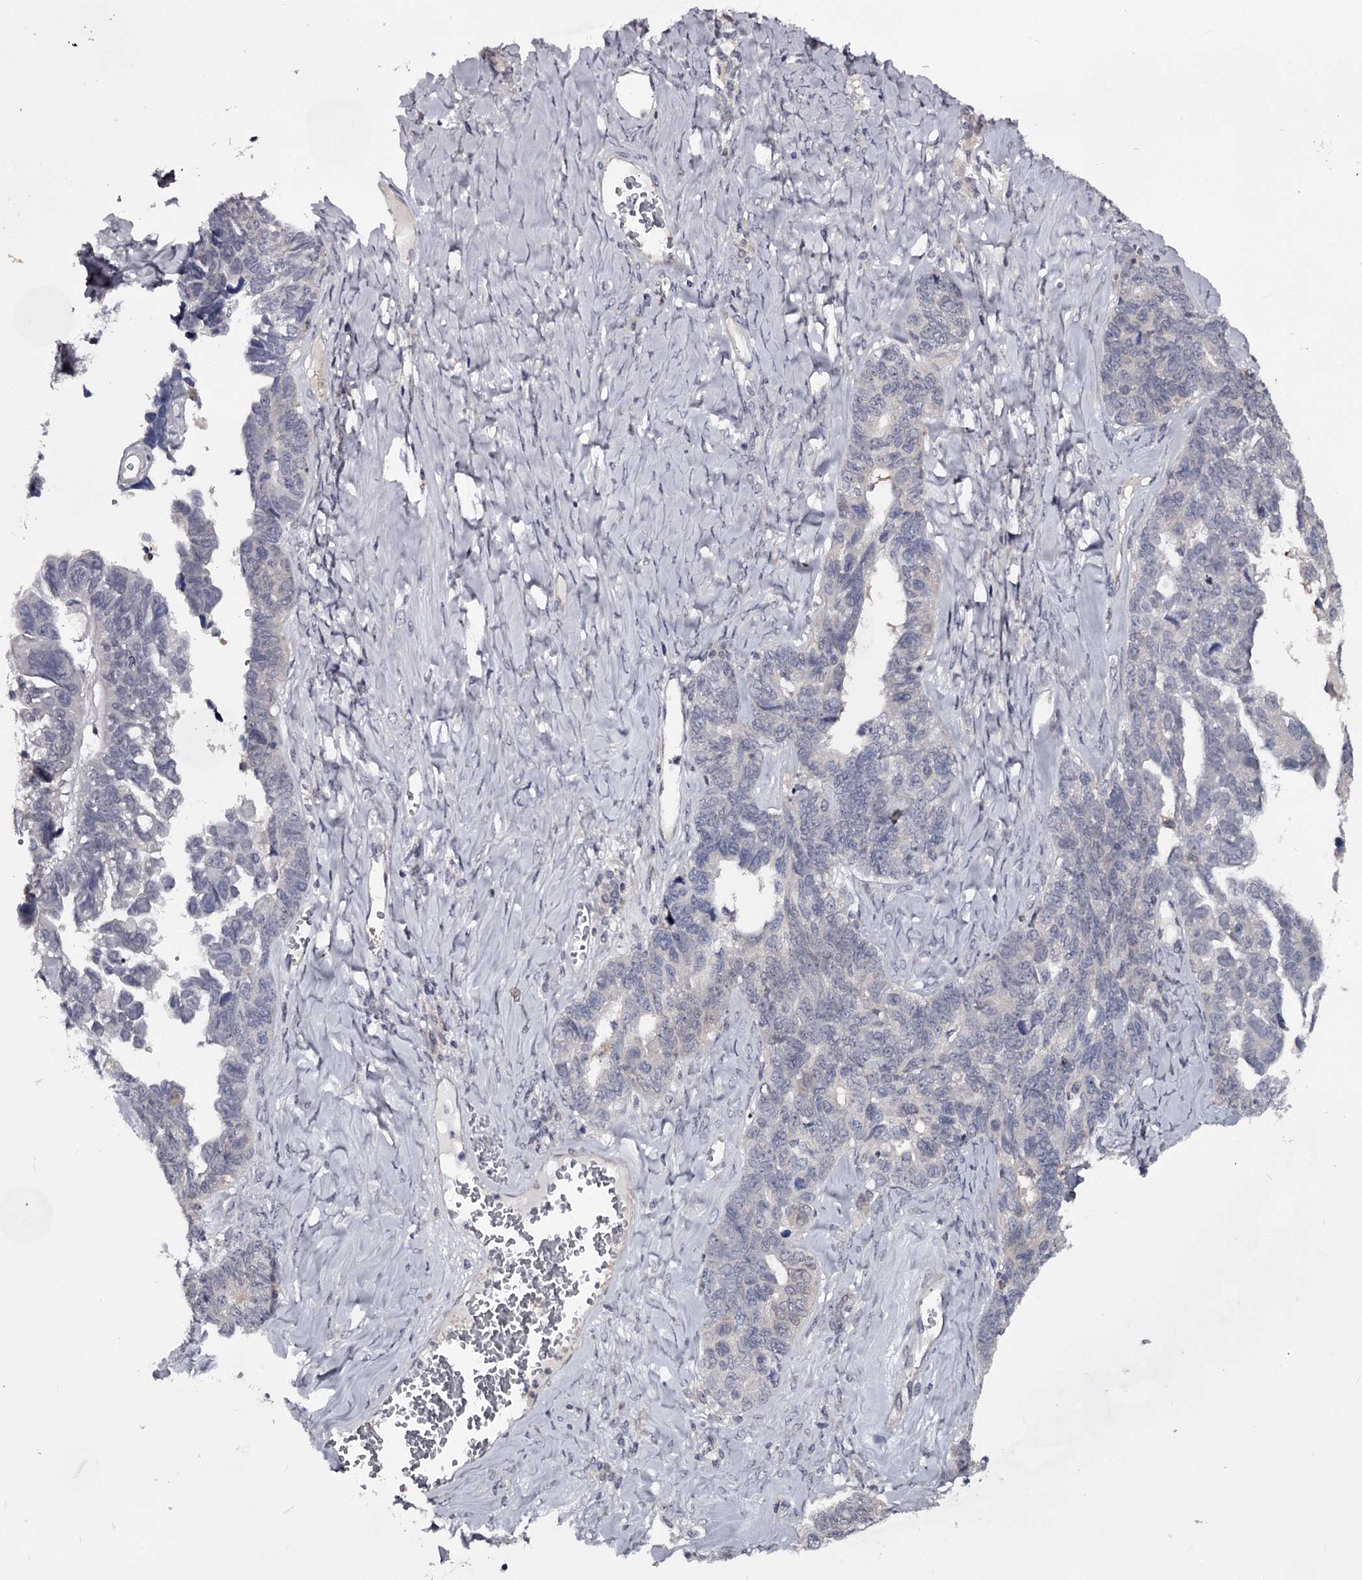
{"staining": {"intensity": "negative", "quantity": "none", "location": "none"}, "tissue": "ovarian cancer", "cell_type": "Tumor cells", "image_type": "cancer", "snomed": [{"axis": "morphology", "description": "Cystadenocarcinoma, serous, NOS"}, {"axis": "topography", "description": "Ovary"}], "caption": "The histopathology image shows no significant positivity in tumor cells of ovarian cancer.", "gene": "GSTO1", "patient": {"sex": "female", "age": 79}}